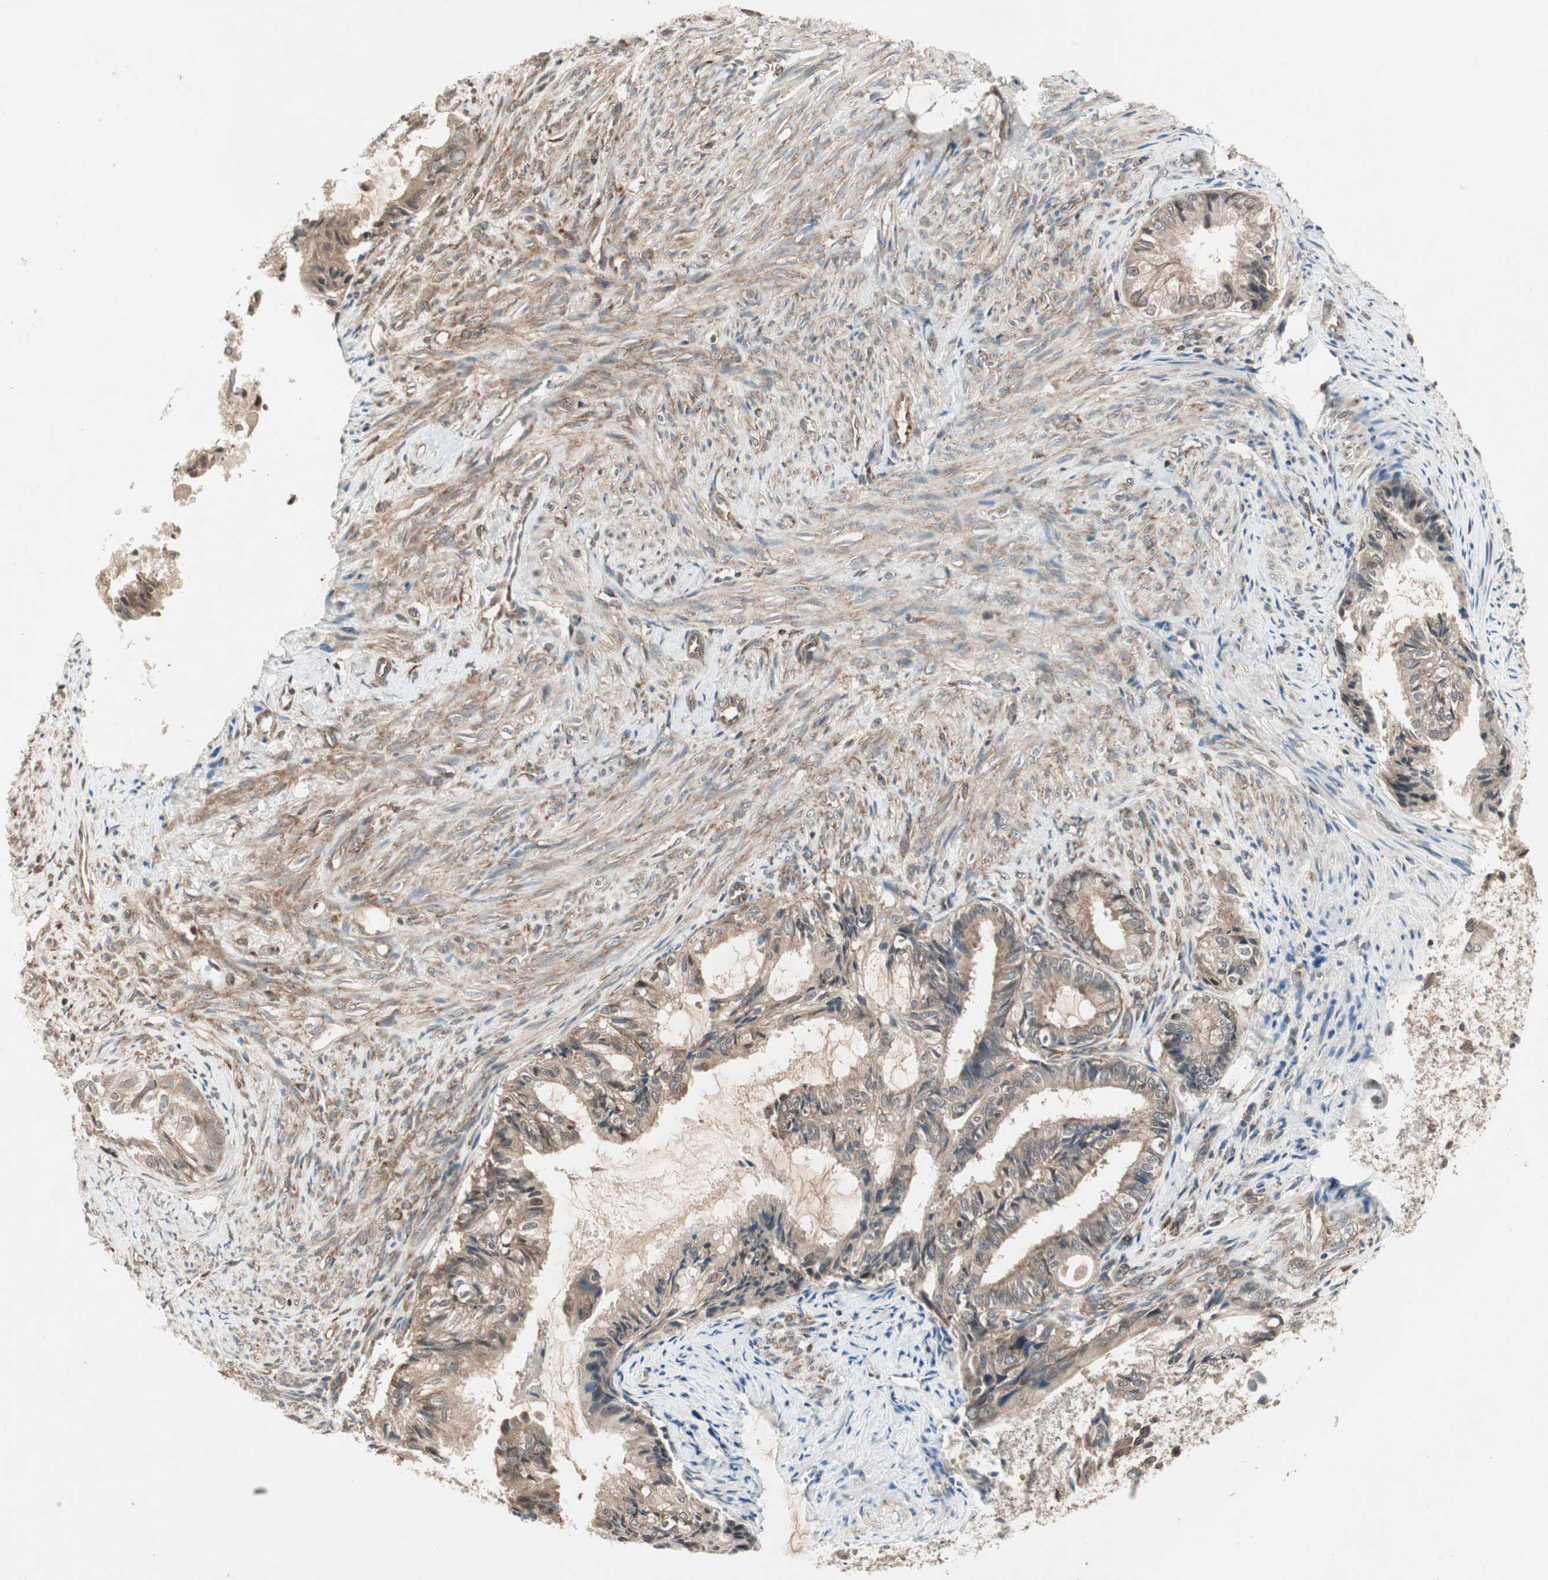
{"staining": {"intensity": "weak", "quantity": "25%-75%", "location": "cytoplasmic/membranous"}, "tissue": "cervical cancer", "cell_type": "Tumor cells", "image_type": "cancer", "snomed": [{"axis": "morphology", "description": "Normal tissue, NOS"}, {"axis": "morphology", "description": "Adenocarcinoma, NOS"}, {"axis": "topography", "description": "Cervix"}, {"axis": "topography", "description": "Endometrium"}], "caption": "Immunohistochemistry (IHC) of human adenocarcinoma (cervical) shows low levels of weak cytoplasmic/membranous expression in approximately 25%-75% of tumor cells.", "gene": "IRS1", "patient": {"sex": "female", "age": 86}}